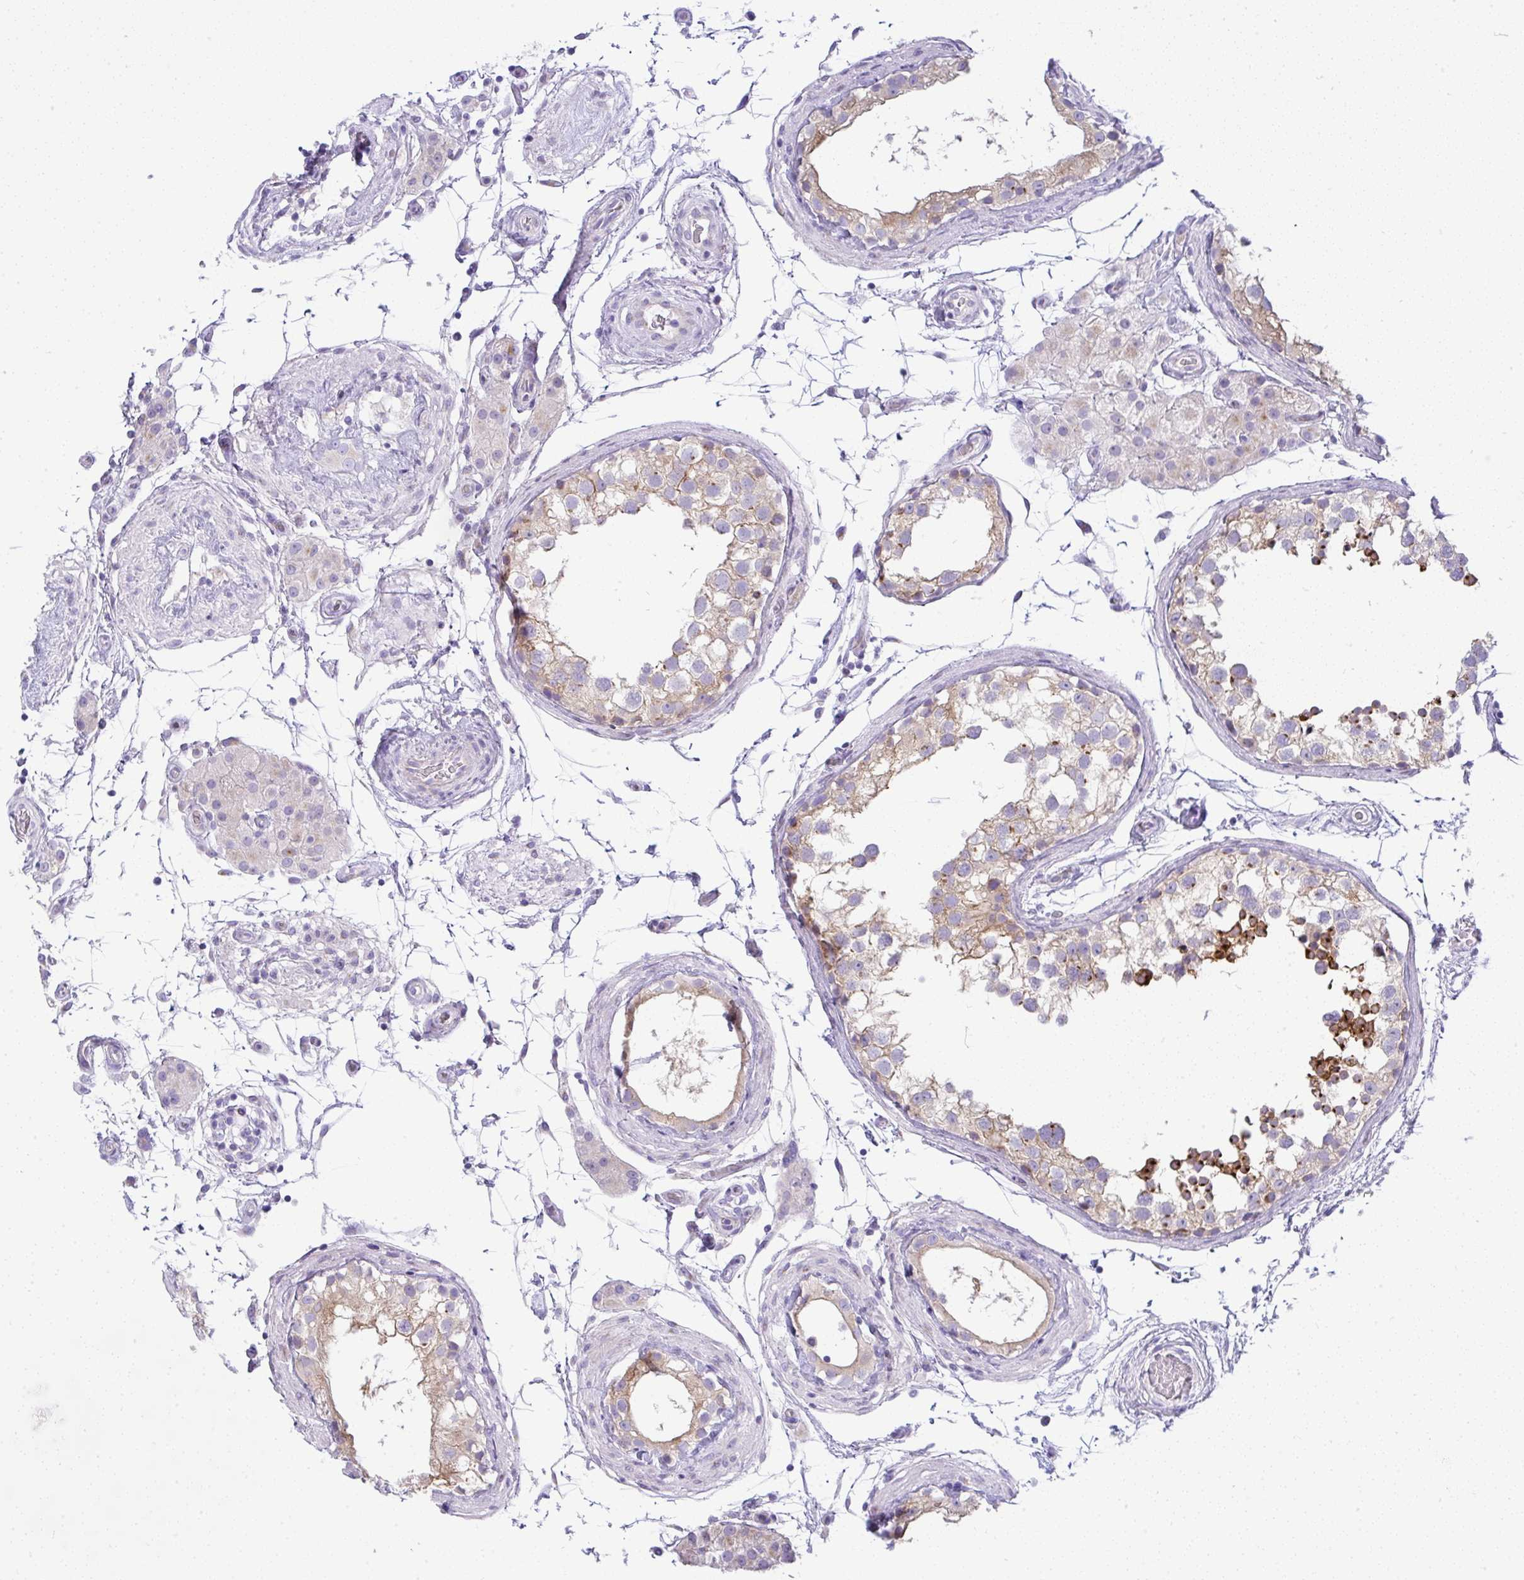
{"staining": {"intensity": "strong", "quantity": "25%-75%", "location": "cytoplasmic/membranous"}, "tissue": "testis", "cell_type": "Cells in seminiferous ducts", "image_type": "normal", "snomed": [{"axis": "morphology", "description": "Normal tissue, NOS"}, {"axis": "morphology", "description": "Seminoma, NOS"}, {"axis": "topography", "description": "Testis"}], "caption": "Human testis stained with a protein marker exhibits strong staining in cells in seminiferous ducts.", "gene": "FAM177A1", "patient": {"sex": "male", "age": 65}}